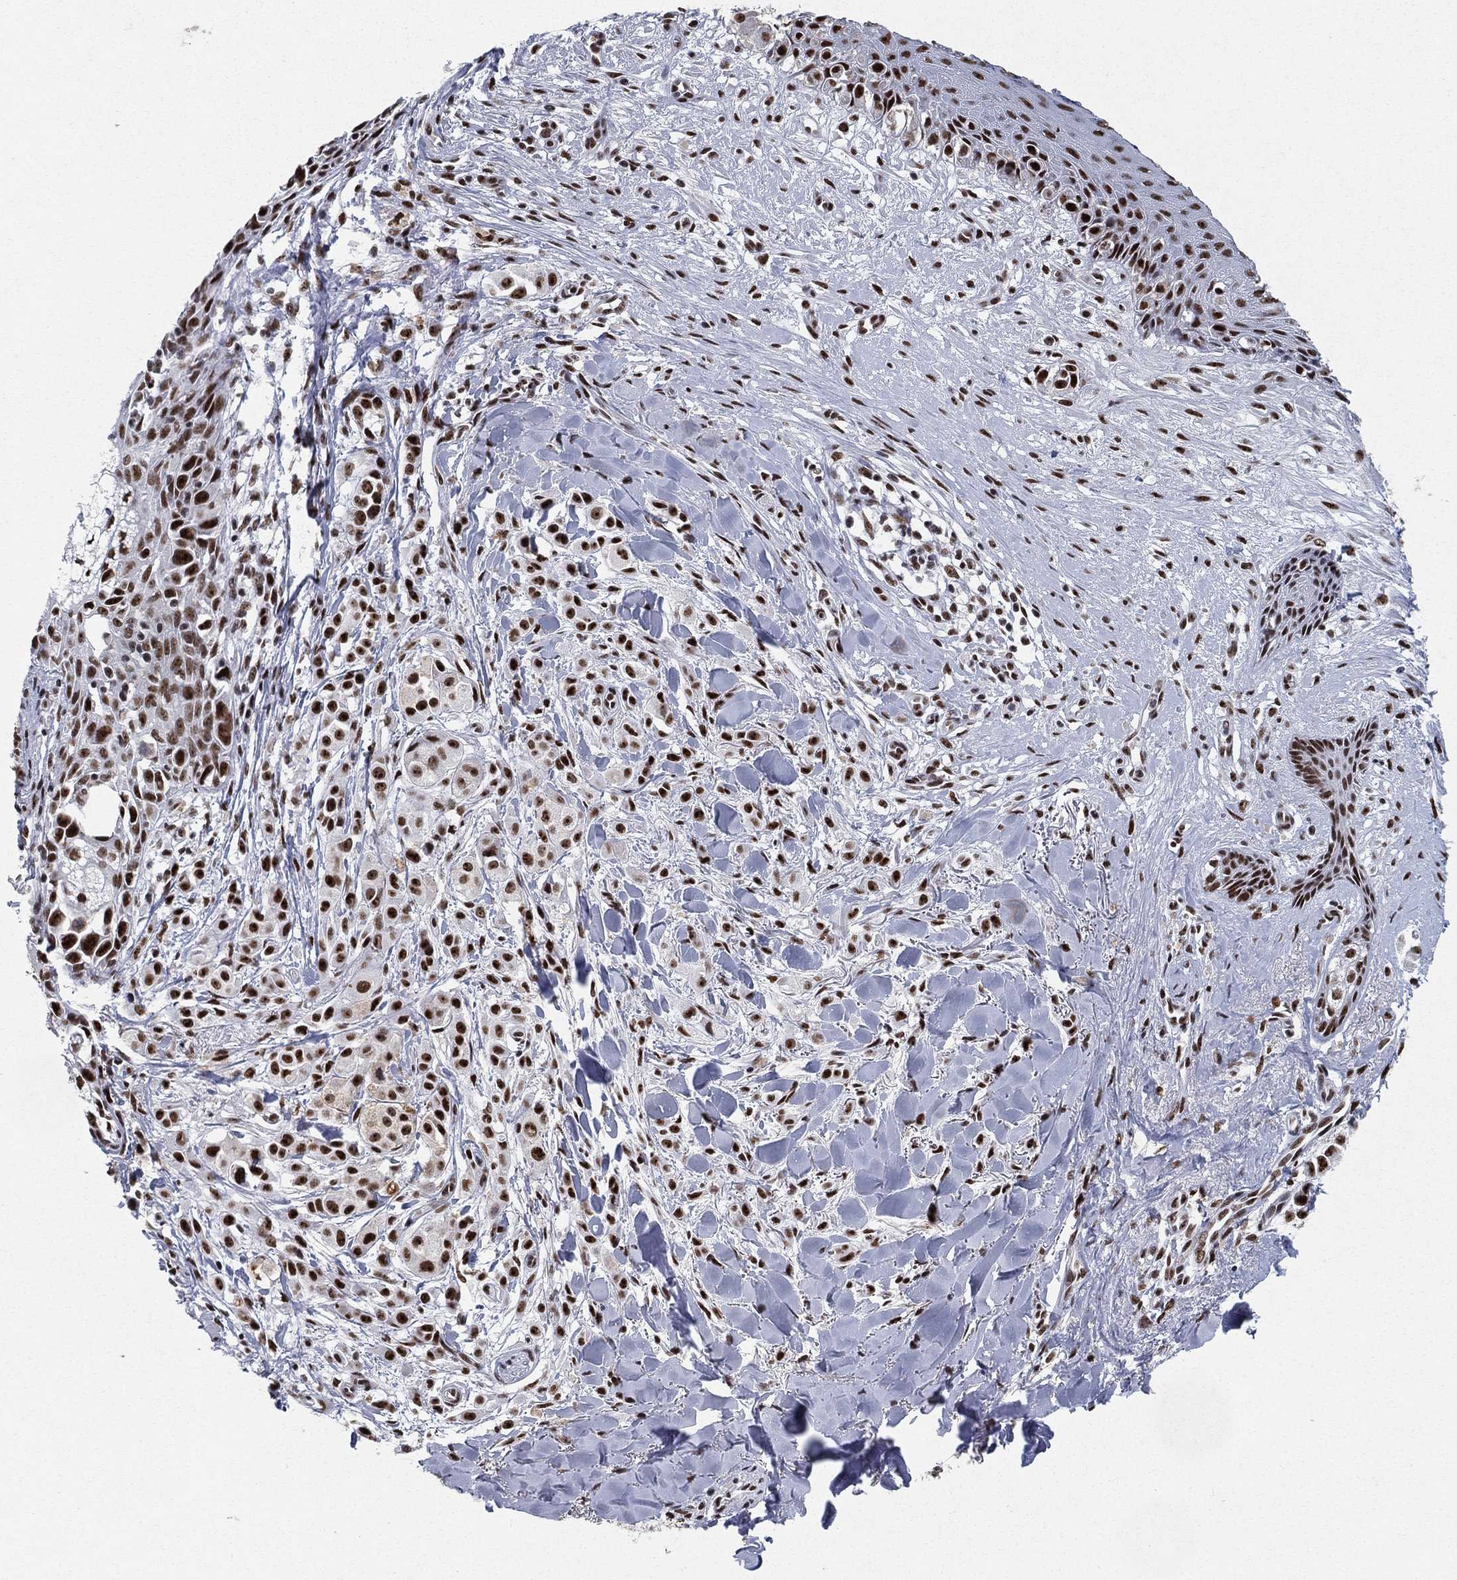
{"staining": {"intensity": "strong", "quantity": ">75%", "location": "nuclear"}, "tissue": "melanoma", "cell_type": "Tumor cells", "image_type": "cancer", "snomed": [{"axis": "morphology", "description": "Malignant melanoma, NOS"}, {"axis": "topography", "description": "Skin"}], "caption": "Brown immunohistochemical staining in human malignant melanoma exhibits strong nuclear staining in about >75% of tumor cells. (Stains: DAB in brown, nuclei in blue, Microscopy: brightfield microscopy at high magnification).", "gene": "DDX27", "patient": {"sex": "male", "age": 57}}